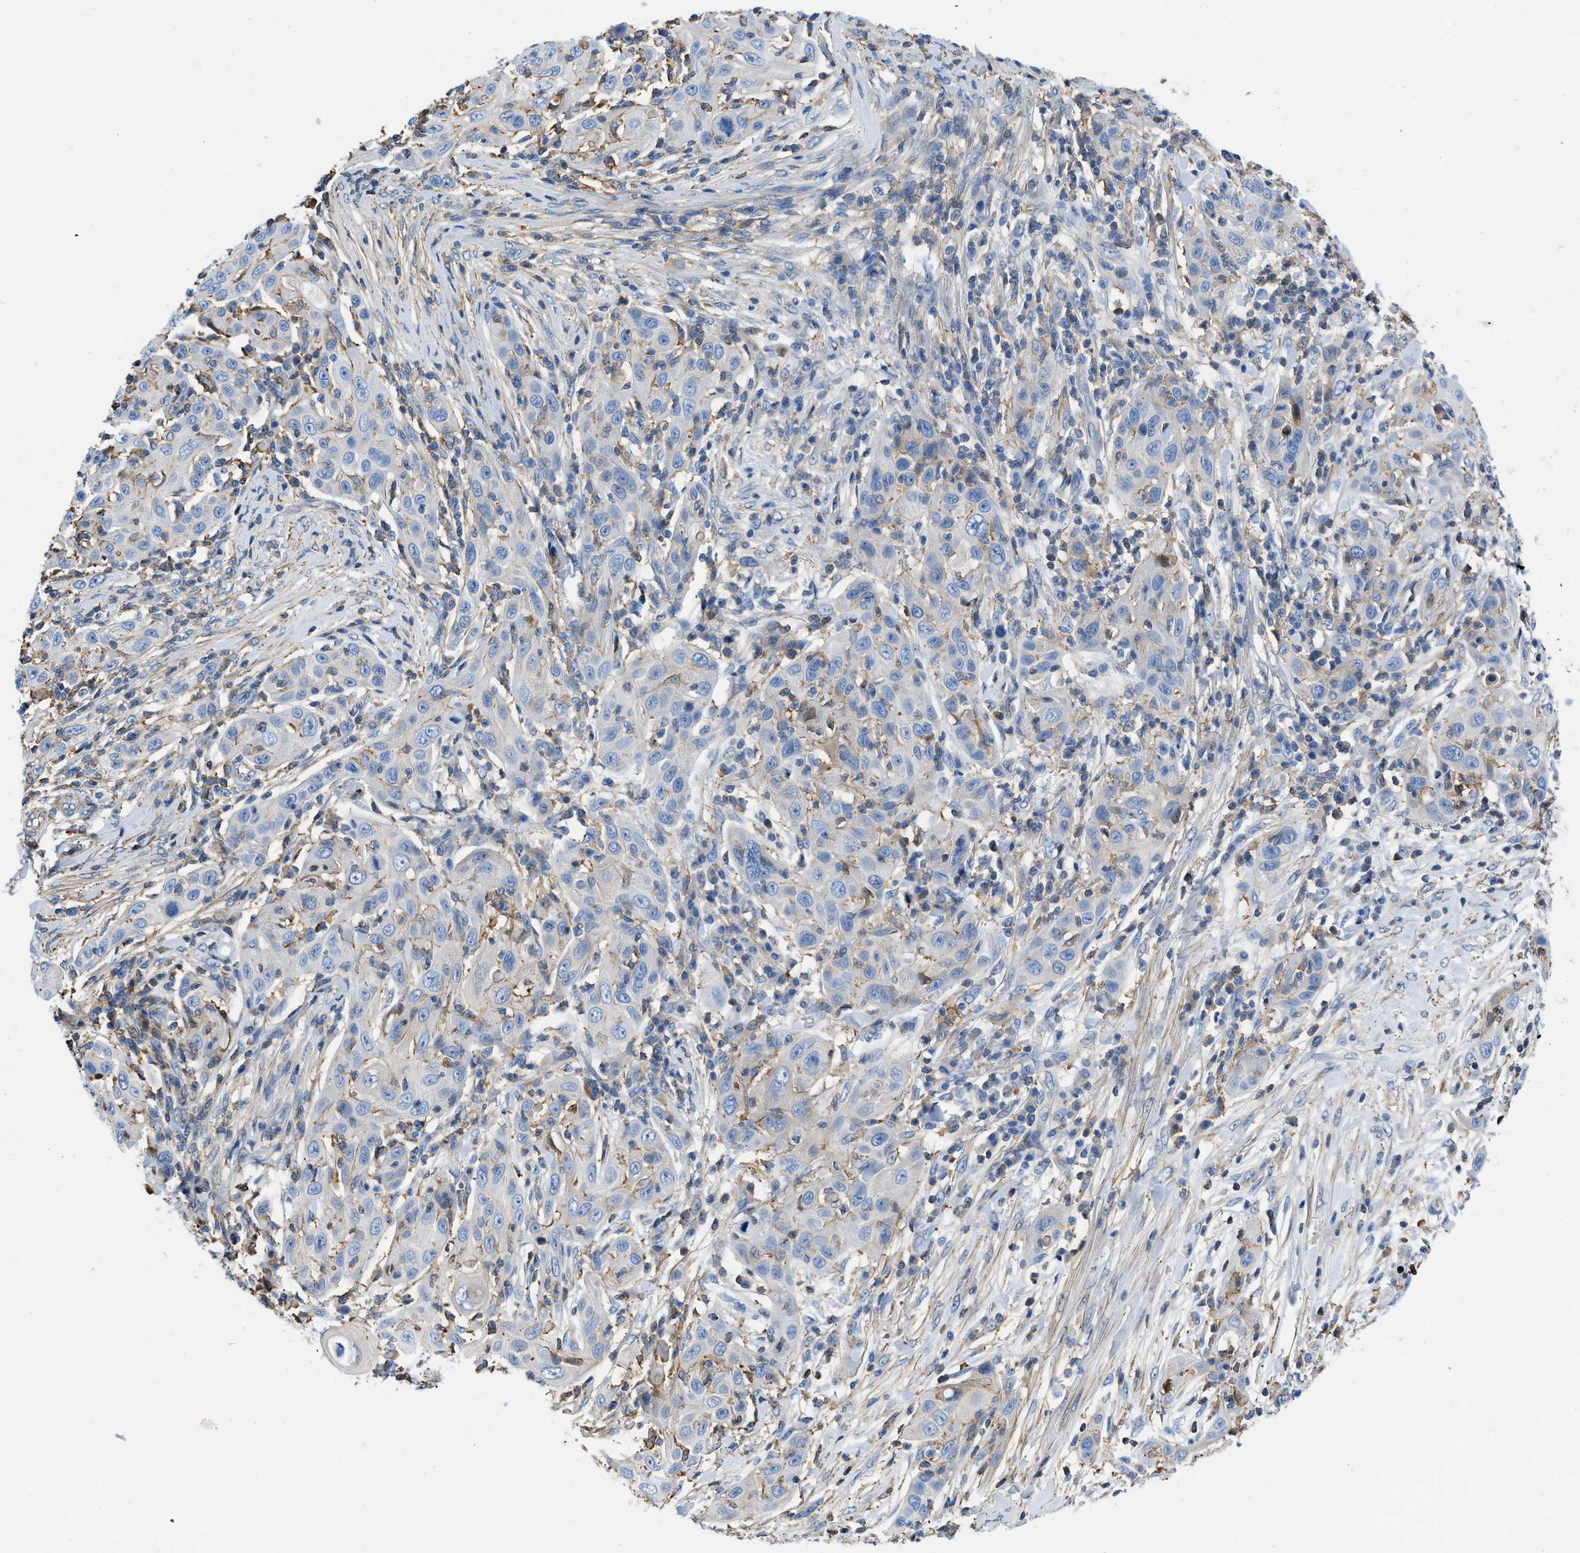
{"staining": {"intensity": "weak", "quantity": "<25%", "location": "cytoplasmic/membranous"}, "tissue": "skin cancer", "cell_type": "Tumor cells", "image_type": "cancer", "snomed": [{"axis": "morphology", "description": "Squamous cell carcinoma, NOS"}, {"axis": "topography", "description": "Skin"}], "caption": "Protein analysis of skin cancer displays no significant positivity in tumor cells.", "gene": "ATP6V0D1", "patient": {"sex": "female", "age": 88}}